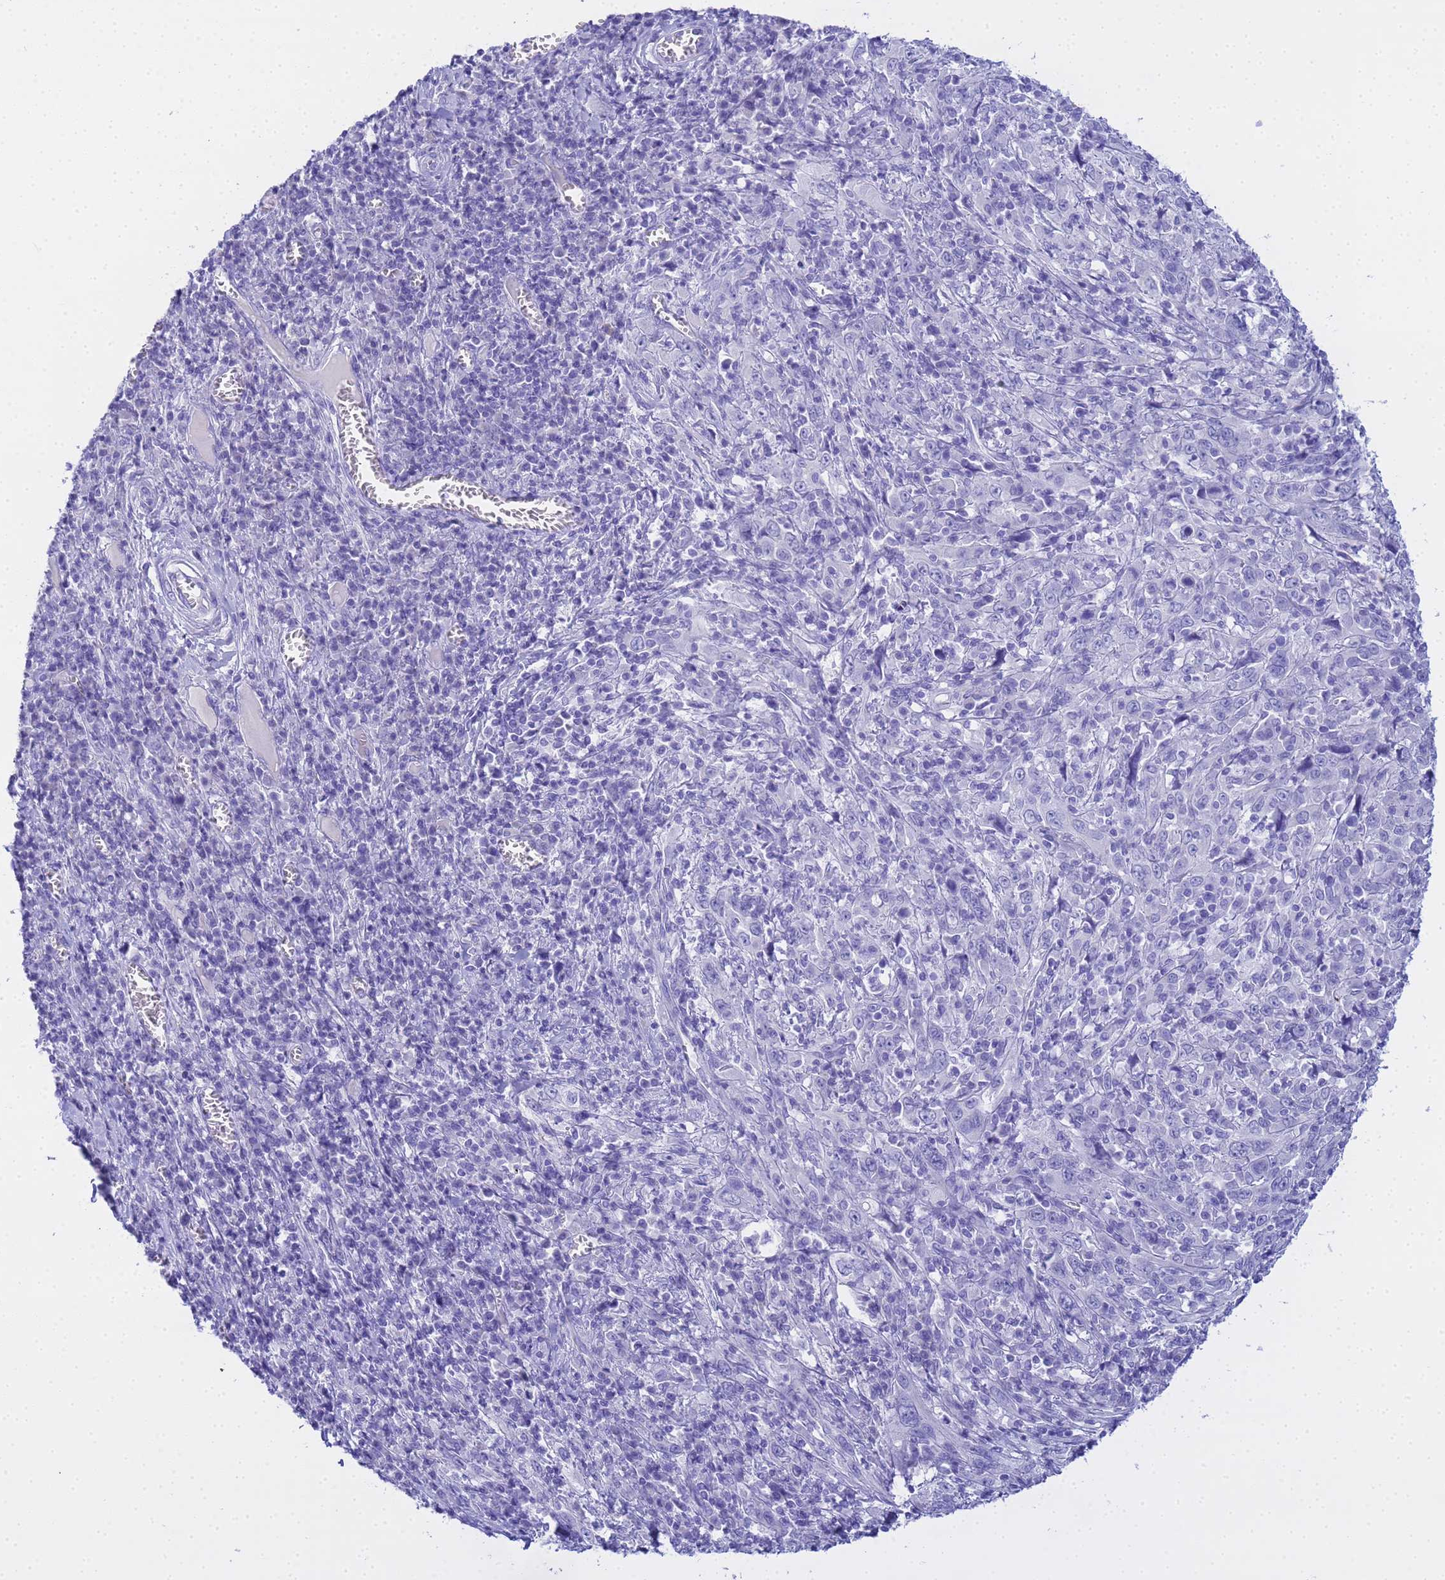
{"staining": {"intensity": "negative", "quantity": "none", "location": "none"}, "tissue": "cervical cancer", "cell_type": "Tumor cells", "image_type": "cancer", "snomed": [{"axis": "morphology", "description": "Squamous cell carcinoma, NOS"}, {"axis": "topography", "description": "Cervix"}], "caption": "This histopathology image is of cervical cancer (squamous cell carcinoma) stained with immunohistochemistry (IHC) to label a protein in brown with the nuclei are counter-stained blue. There is no positivity in tumor cells. (DAB (3,3'-diaminobenzidine) immunohistochemistry (IHC) visualized using brightfield microscopy, high magnification).", "gene": "AQP12A", "patient": {"sex": "female", "age": 46}}